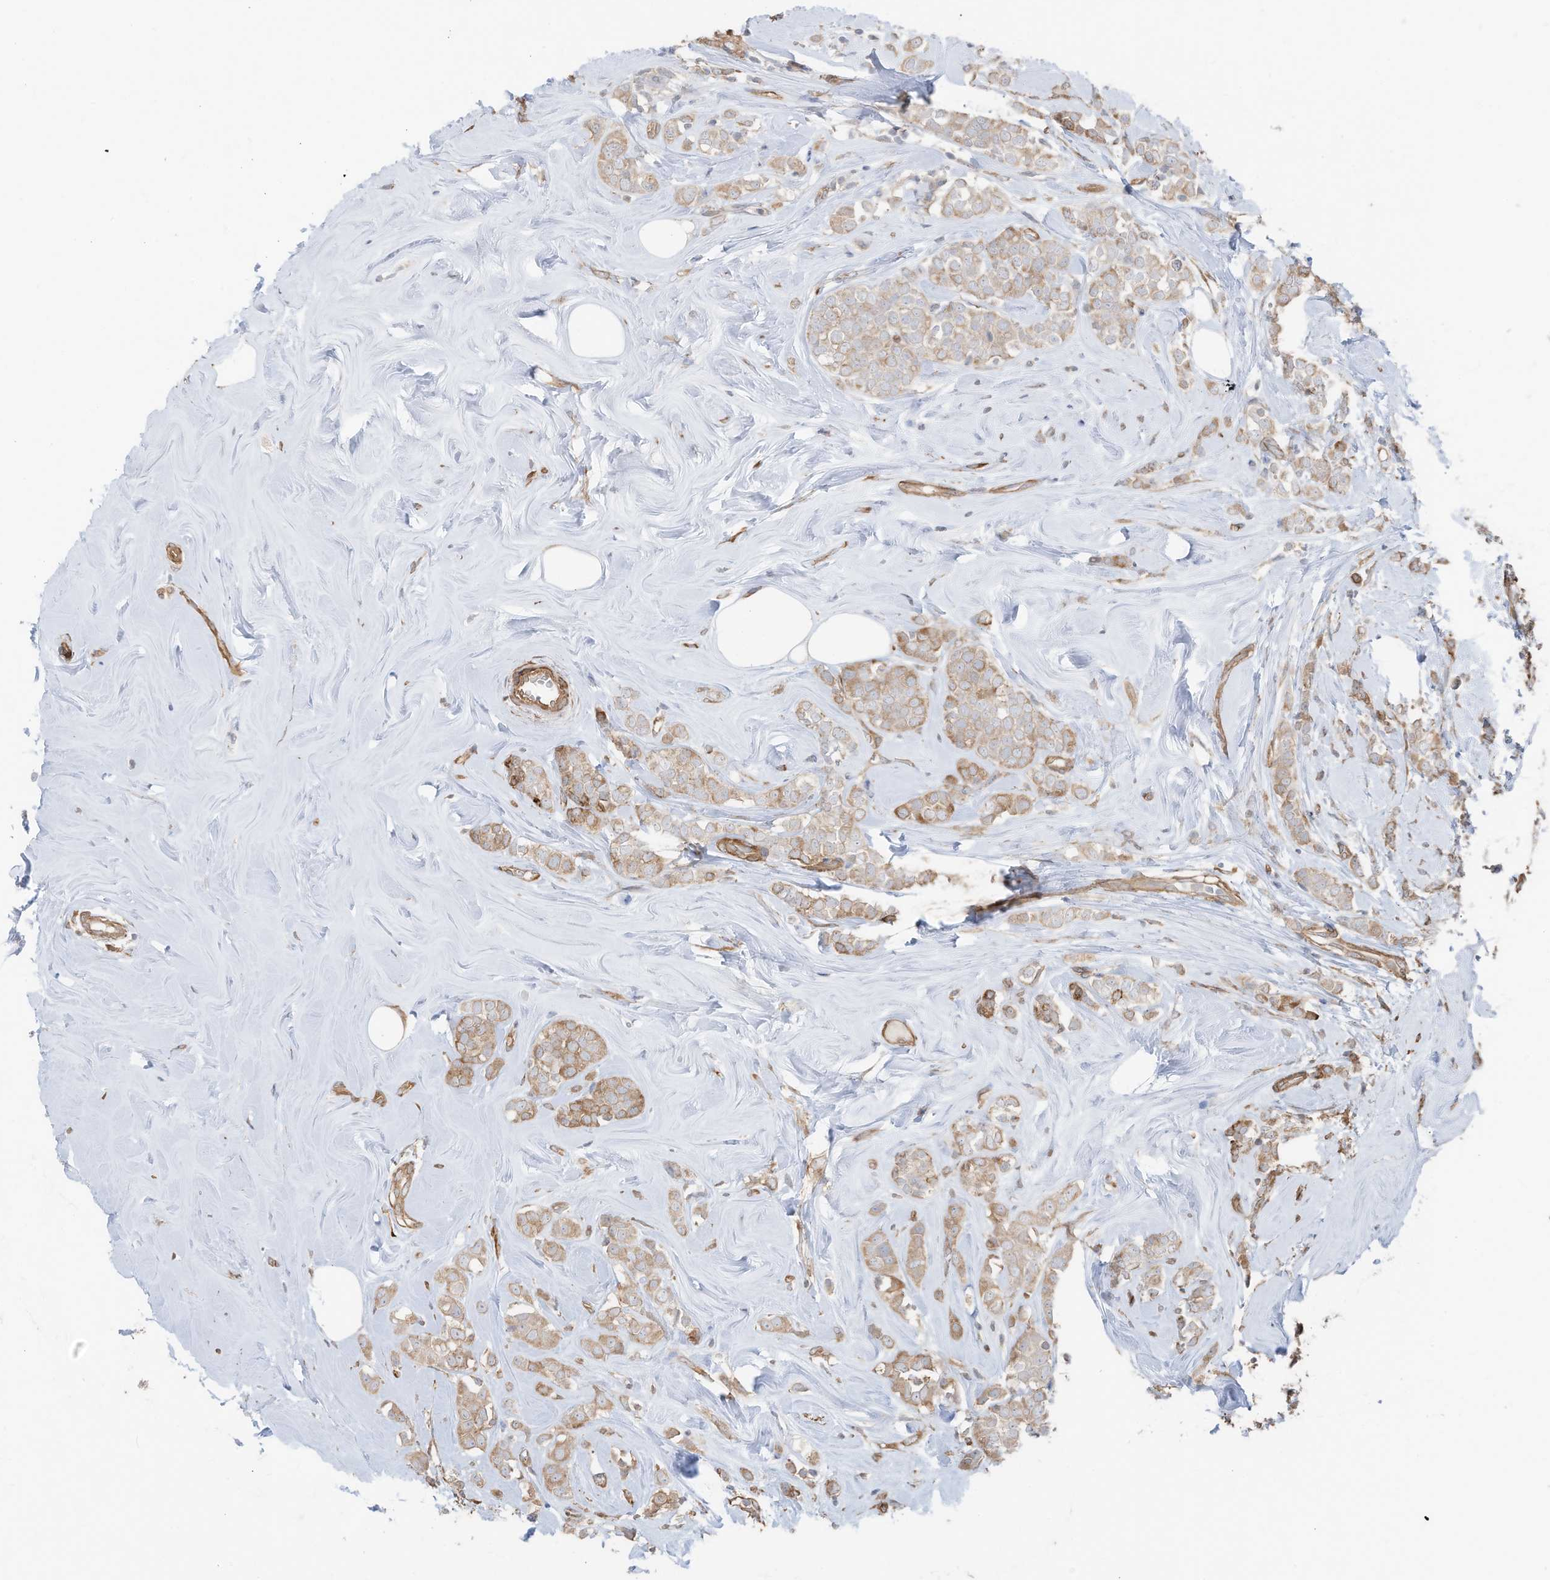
{"staining": {"intensity": "moderate", "quantity": ">75%", "location": "cytoplasmic/membranous"}, "tissue": "breast cancer", "cell_type": "Tumor cells", "image_type": "cancer", "snomed": [{"axis": "morphology", "description": "Lobular carcinoma"}, {"axis": "topography", "description": "Breast"}], "caption": "A micrograph showing moderate cytoplasmic/membranous positivity in about >75% of tumor cells in lobular carcinoma (breast), as visualized by brown immunohistochemical staining.", "gene": "SLC17A7", "patient": {"sex": "female", "age": 47}}